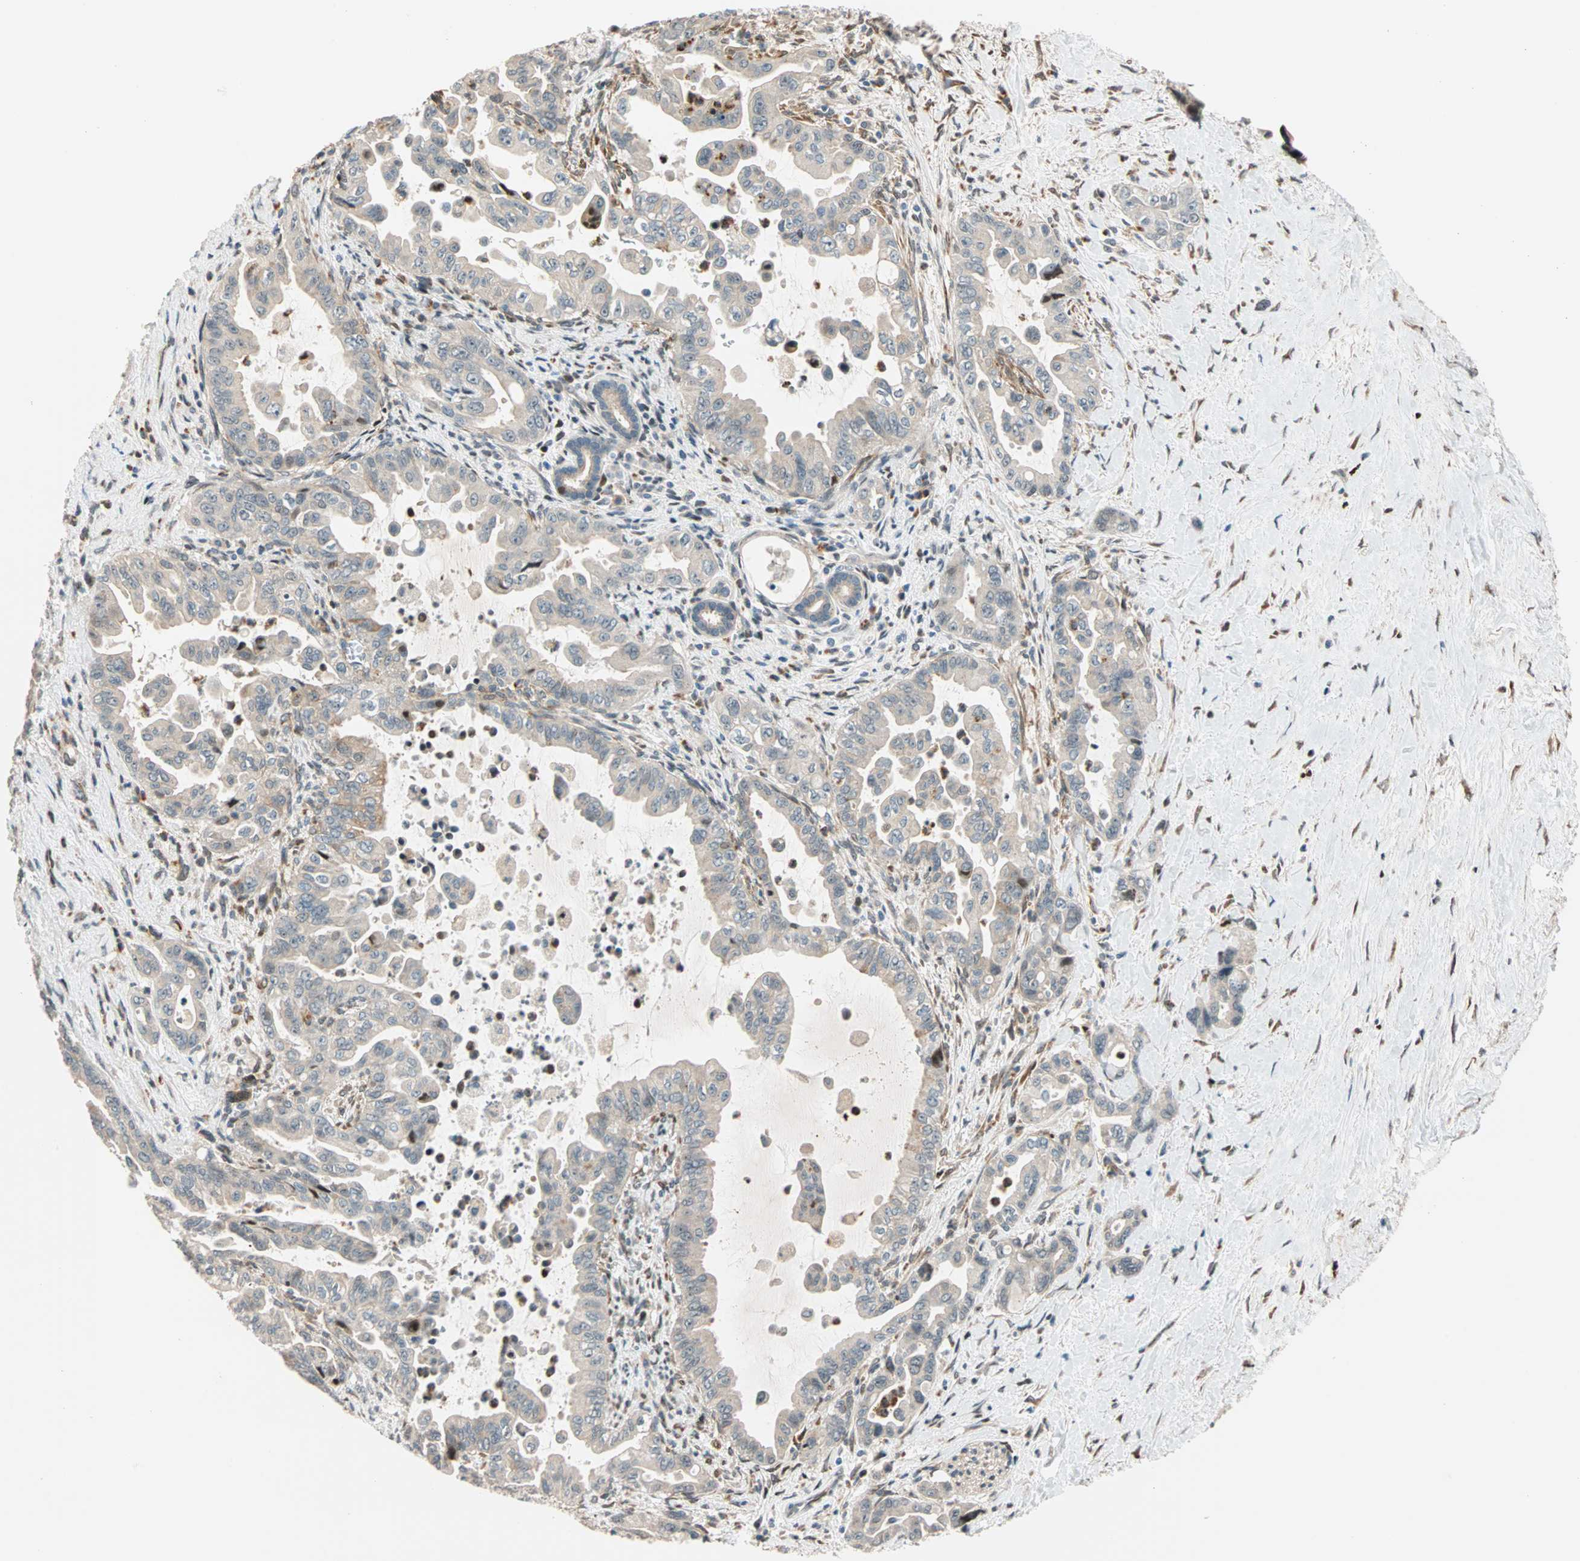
{"staining": {"intensity": "weak", "quantity": ">75%", "location": "cytoplasmic/membranous"}, "tissue": "pancreatic cancer", "cell_type": "Tumor cells", "image_type": "cancer", "snomed": [{"axis": "morphology", "description": "Adenocarcinoma, NOS"}, {"axis": "topography", "description": "Pancreas"}], "caption": "High-magnification brightfield microscopy of adenocarcinoma (pancreatic) stained with DAB (brown) and counterstained with hematoxylin (blue). tumor cells exhibit weak cytoplasmic/membranous expression is appreciated in about>75% of cells. (Brightfield microscopy of DAB IHC at high magnification).", "gene": "HECW1", "patient": {"sex": "male", "age": 70}}